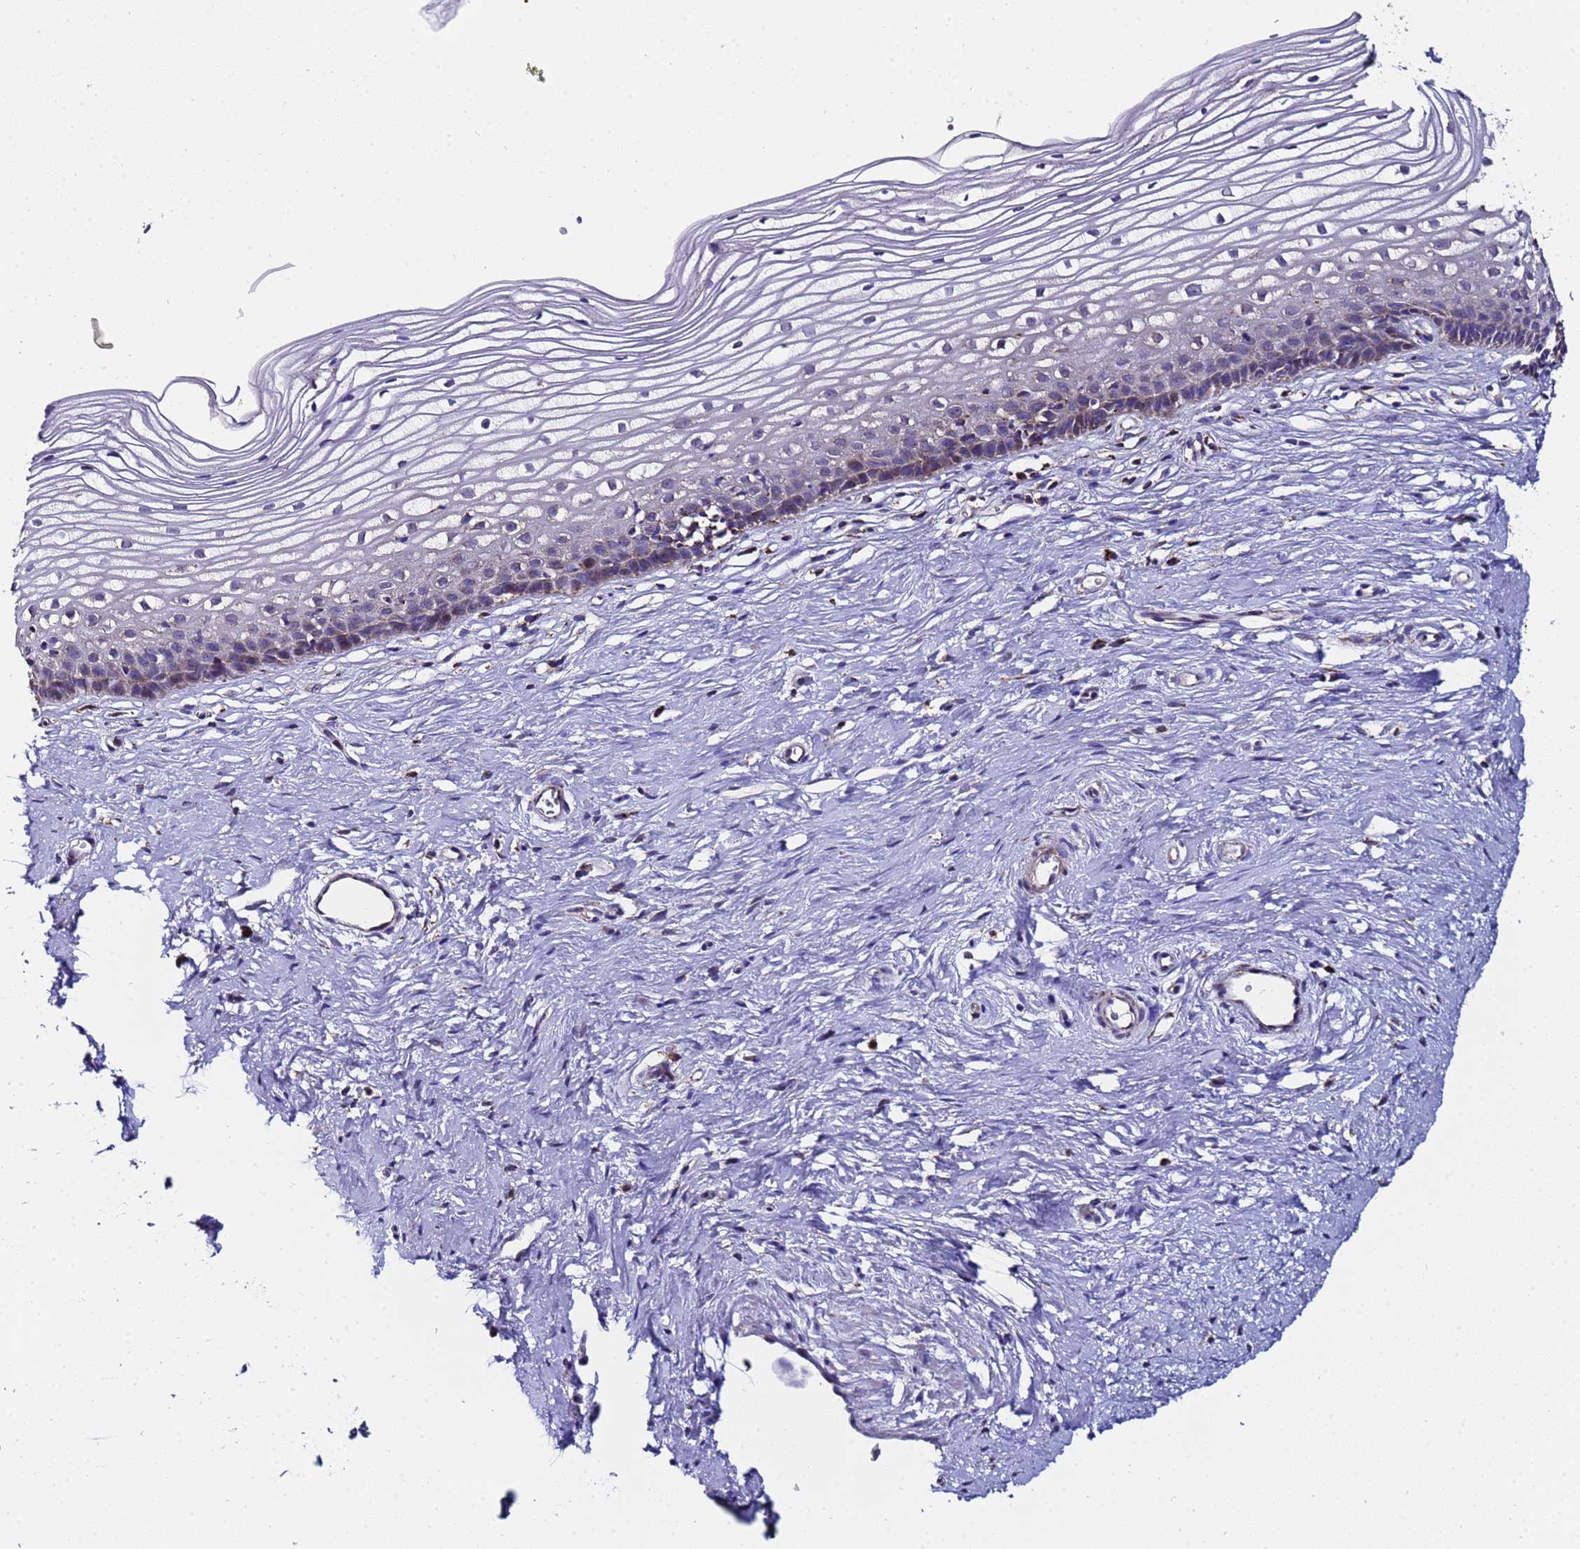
{"staining": {"intensity": "moderate", "quantity": "<25%", "location": "cytoplasmic/membranous"}, "tissue": "cervix", "cell_type": "Glandular cells", "image_type": "normal", "snomed": [{"axis": "morphology", "description": "Normal tissue, NOS"}, {"axis": "topography", "description": "Cervix"}], "caption": "Moderate cytoplasmic/membranous protein expression is present in about <25% of glandular cells in cervix.", "gene": "MRPS12", "patient": {"sex": "female", "age": 40}}